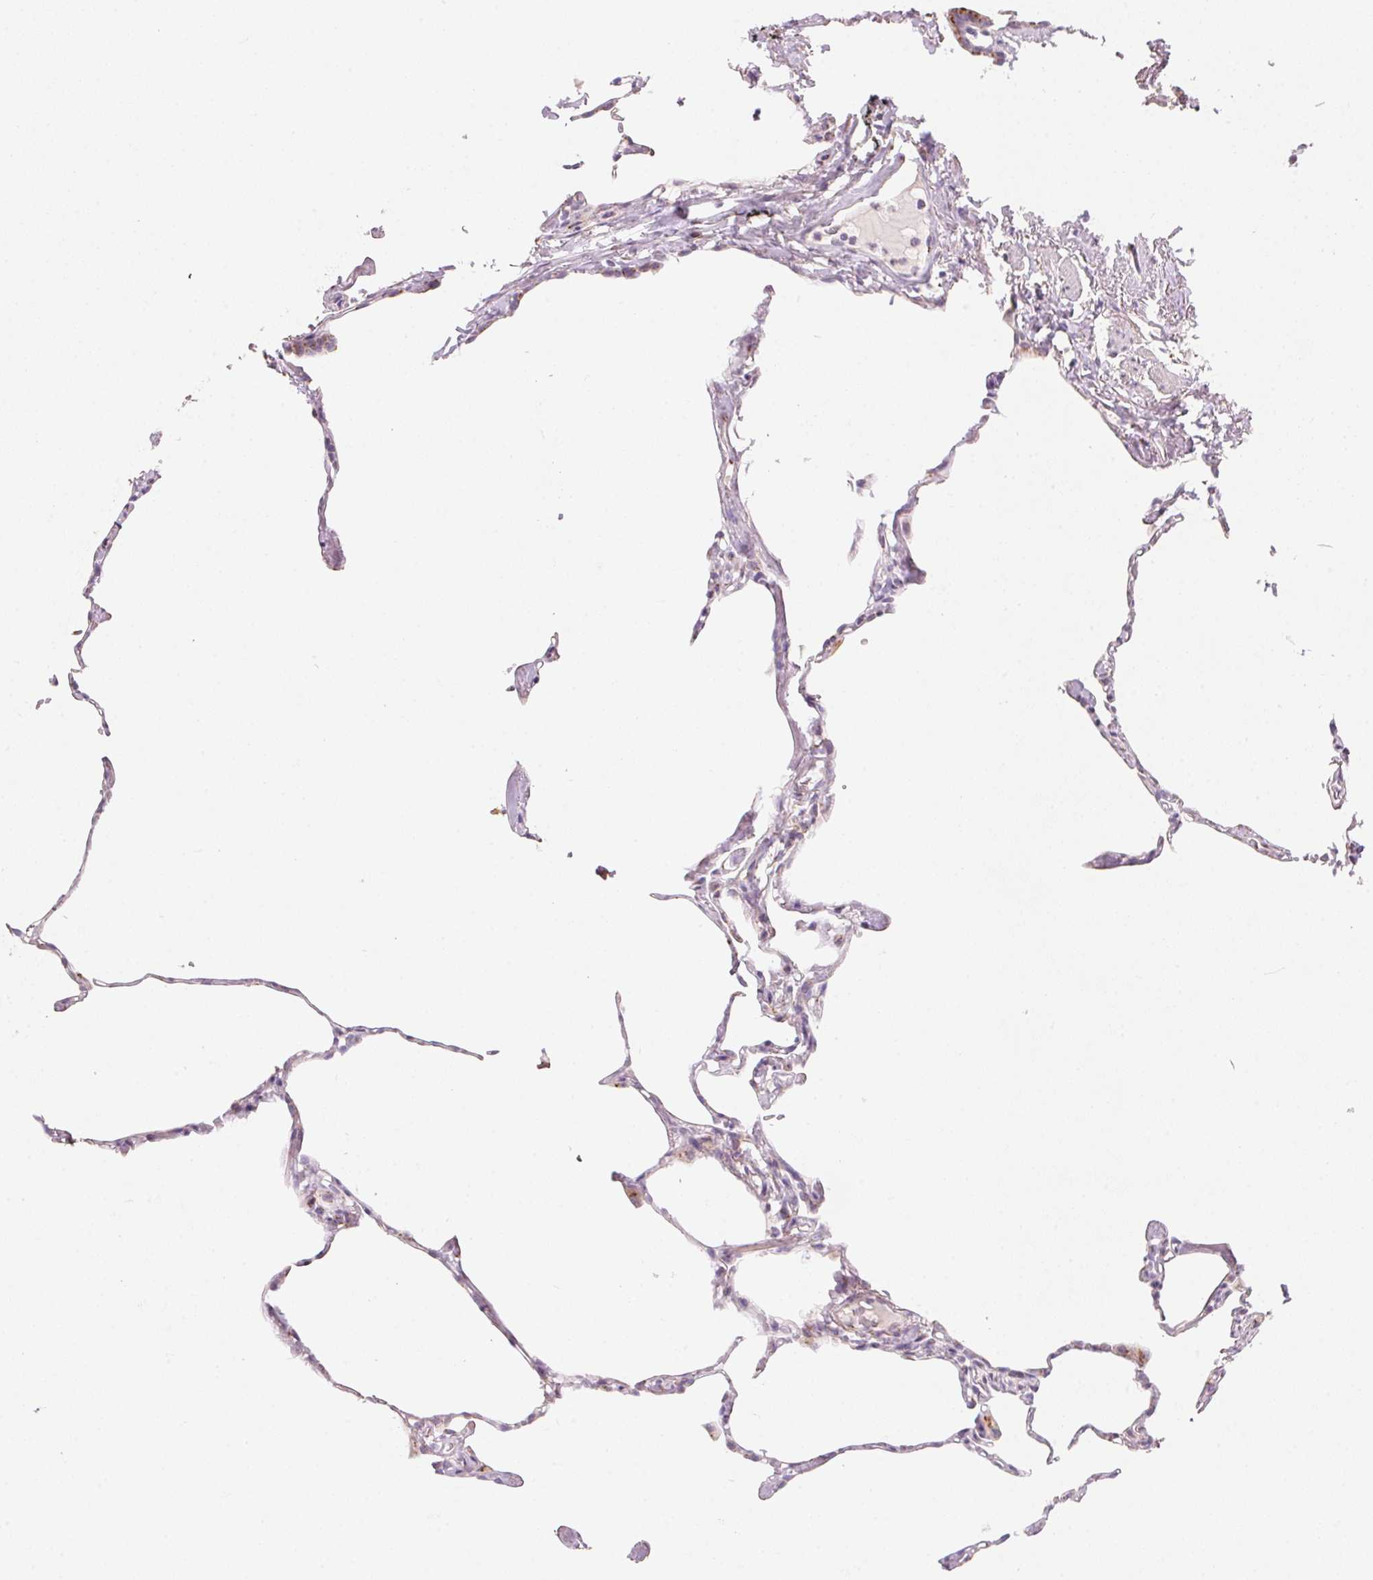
{"staining": {"intensity": "weak", "quantity": "25%-75%", "location": "cytoplasmic/membranous"}, "tissue": "lung", "cell_type": "Alveolar cells", "image_type": "normal", "snomed": [{"axis": "morphology", "description": "Normal tissue, NOS"}, {"axis": "topography", "description": "Lung"}], "caption": "Immunohistochemistry (IHC) histopathology image of normal lung stained for a protein (brown), which displays low levels of weak cytoplasmic/membranous staining in about 25%-75% of alveolar cells.", "gene": "DRAM2", "patient": {"sex": "male", "age": 65}}